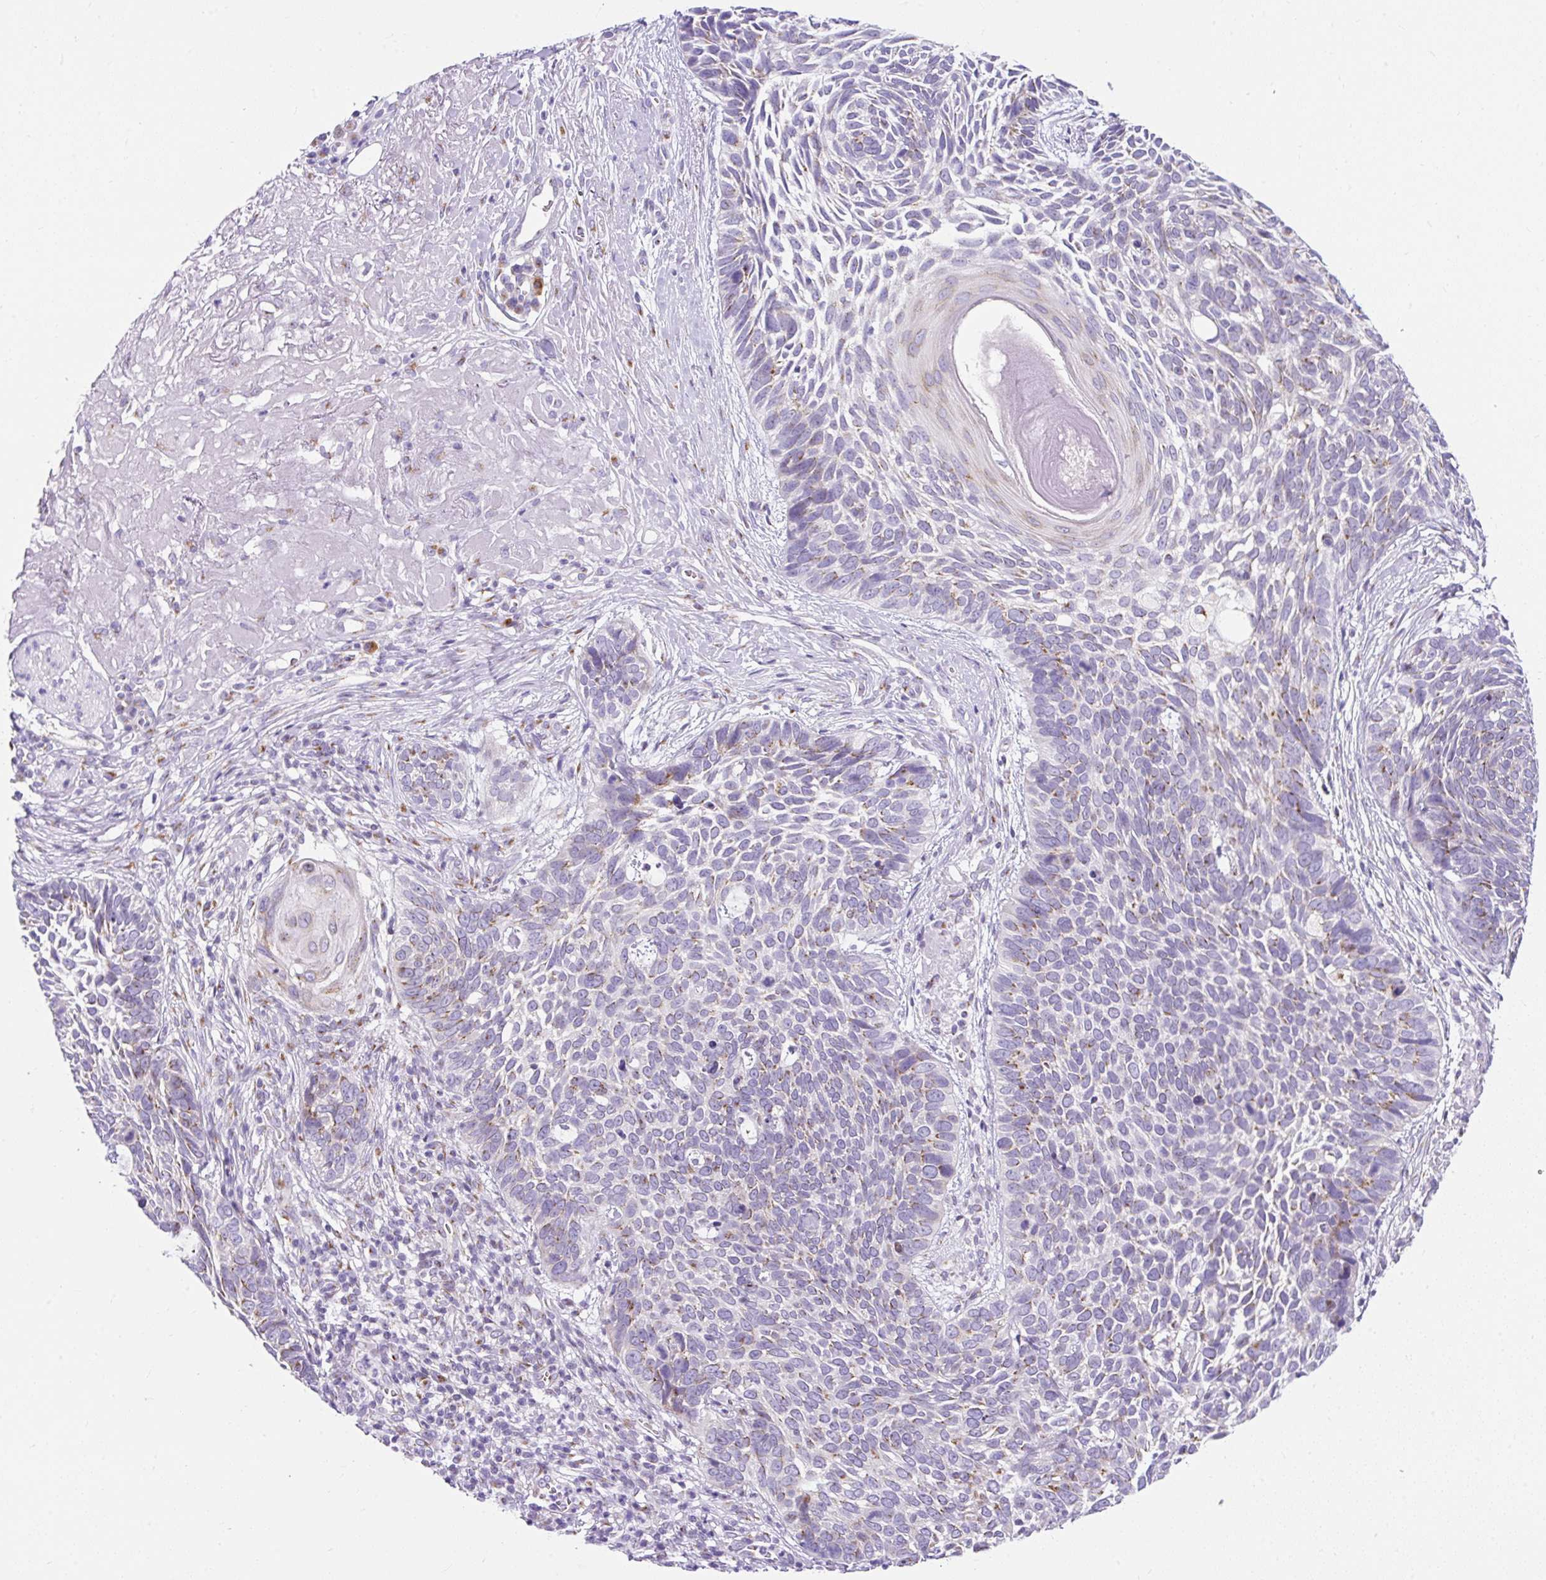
{"staining": {"intensity": "negative", "quantity": "none", "location": "none"}, "tissue": "skin cancer", "cell_type": "Tumor cells", "image_type": "cancer", "snomed": [{"axis": "morphology", "description": "Basal cell carcinoma"}, {"axis": "topography", "description": "Skin"}, {"axis": "topography", "description": "Skin of face"}], "caption": "Tumor cells show no significant expression in skin cancer. The staining was performed using DAB (3,3'-diaminobenzidine) to visualize the protein expression in brown, while the nuclei were stained in blue with hematoxylin (Magnification: 20x).", "gene": "GOLGA8A", "patient": {"sex": "female", "age": 95}}